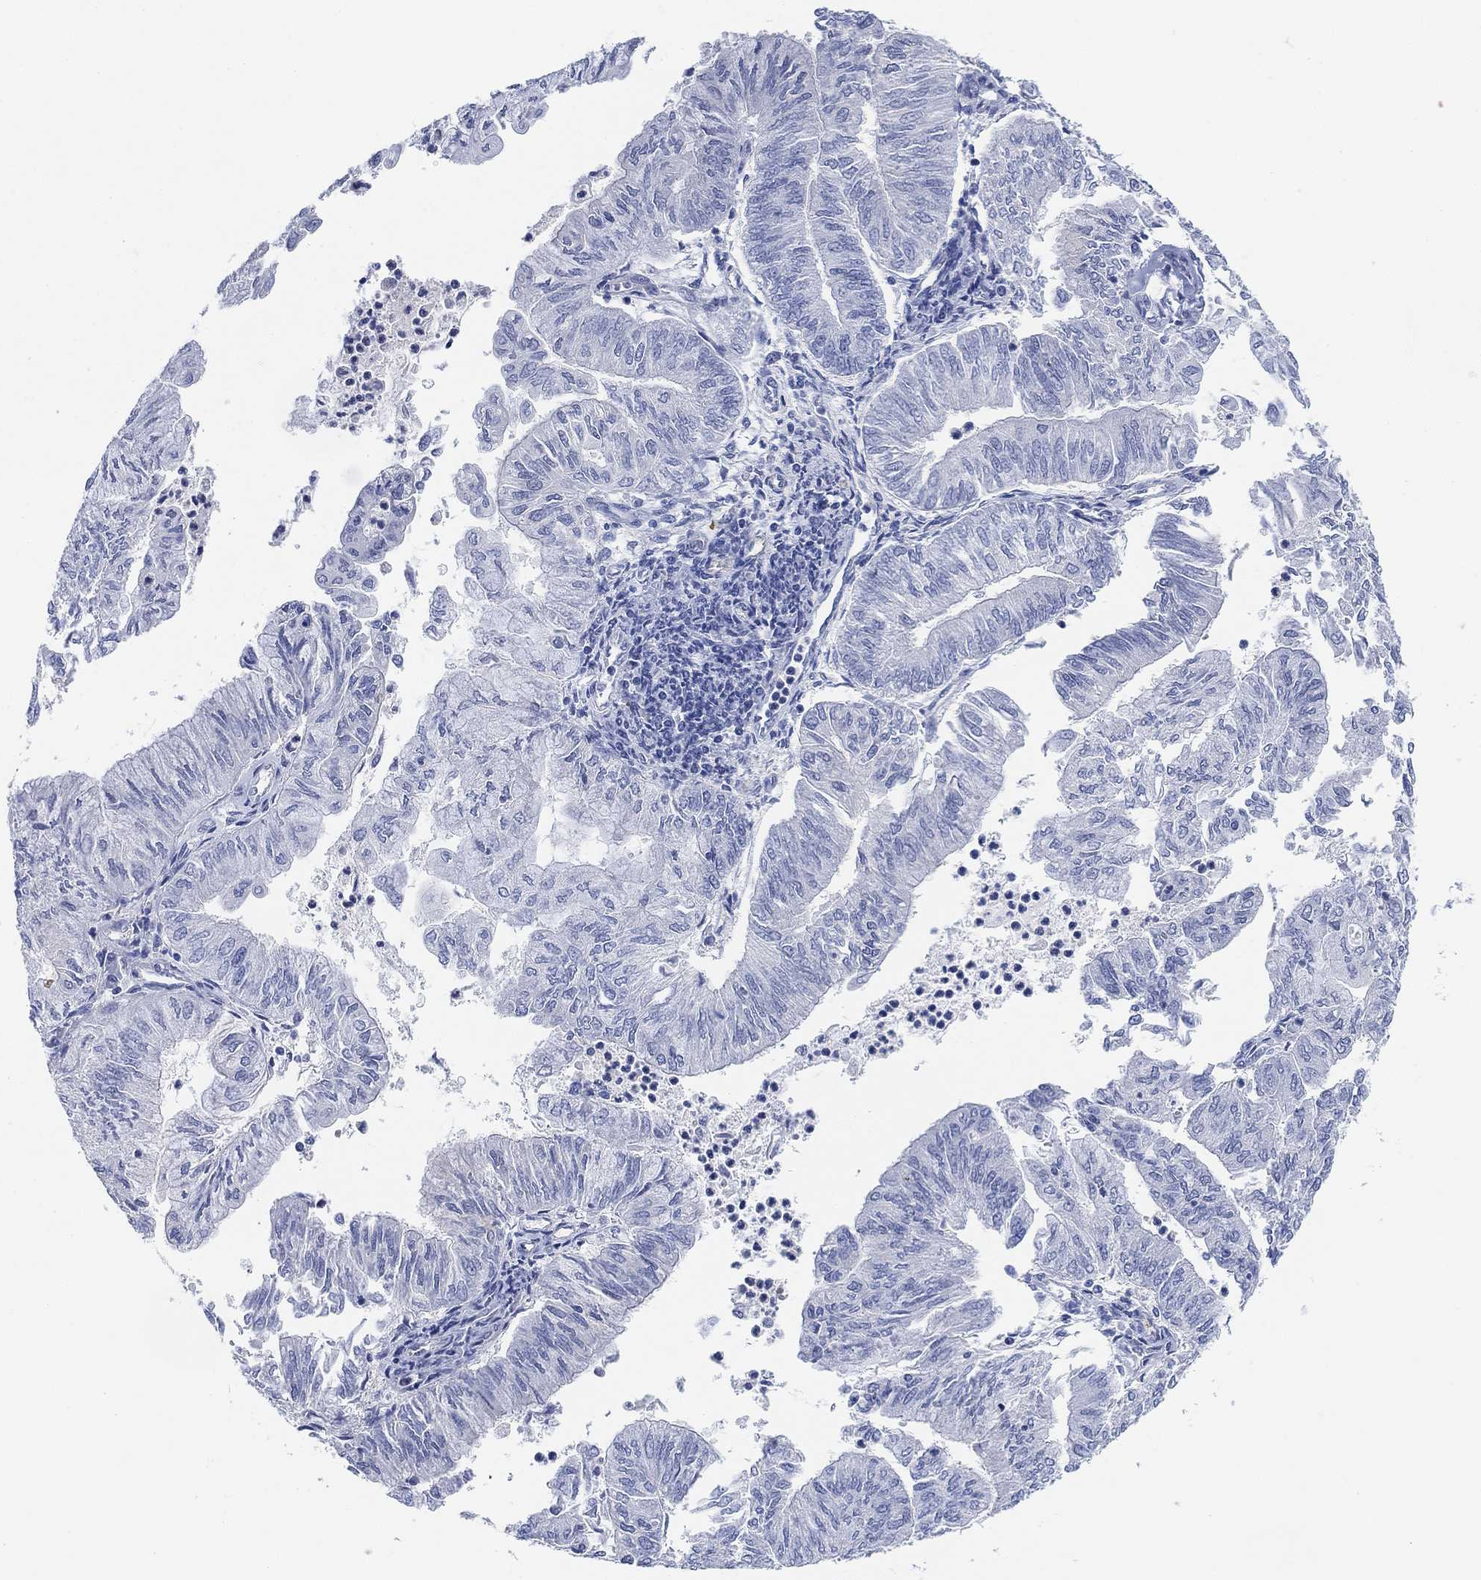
{"staining": {"intensity": "negative", "quantity": "none", "location": "none"}, "tissue": "endometrial cancer", "cell_type": "Tumor cells", "image_type": "cancer", "snomed": [{"axis": "morphology", "description": "Adenocarcinoma, NOS"}, {"axis": "topography", "description": "Endometrium"}], "caption": "Immunohistochemical staining of adenocarcinoma (endometrial) displays no significant staining in tumor cells. Brightfield microscopy of immunohistochemistry stained with DAB (3,3'-diaminobenzidine) (brown) and hematoxylin (blue), captured at high magnification.", "gene": "PAX6", "patient": {"sex": "female", "age": 59}}